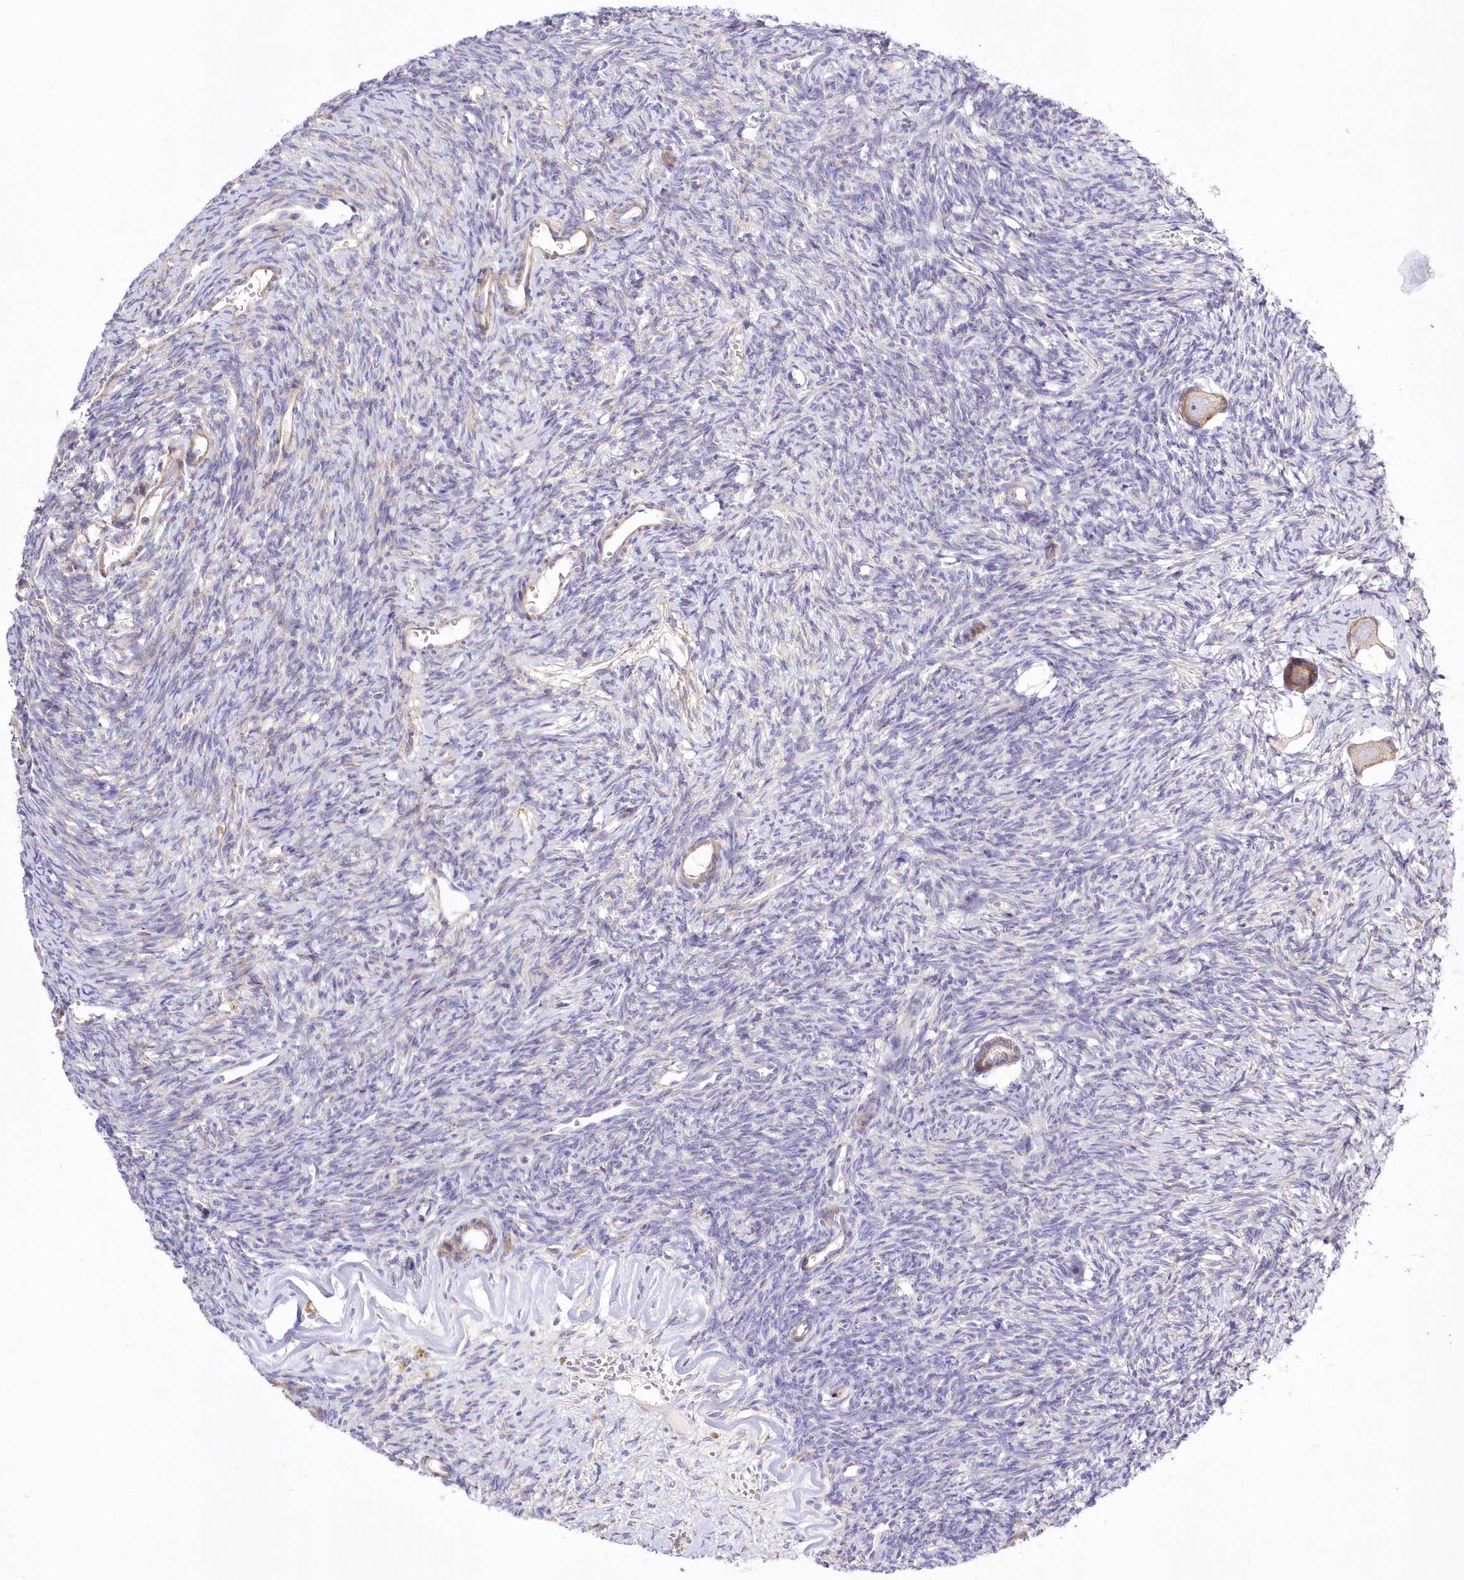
{"staining": {"intensity": "weak", "quantity": ">75%", "location": "cytoplasmic/membranous"}, "tissue": "ovary", "cell_type": "Follicle cells", "image_type": "normal", "snomed": [{"axis": "morphology", "description": "Normal tissue, NOS"}, {"axis": "topography", "description": "Ovary"}], "caption": "IHC of normal ovary shows low levels of weak cytoplasmic/membranous expression in about >75% of follicle cells.", "gene": "ARFGEF3", "patient": {"sex": "female", "age": 39}}